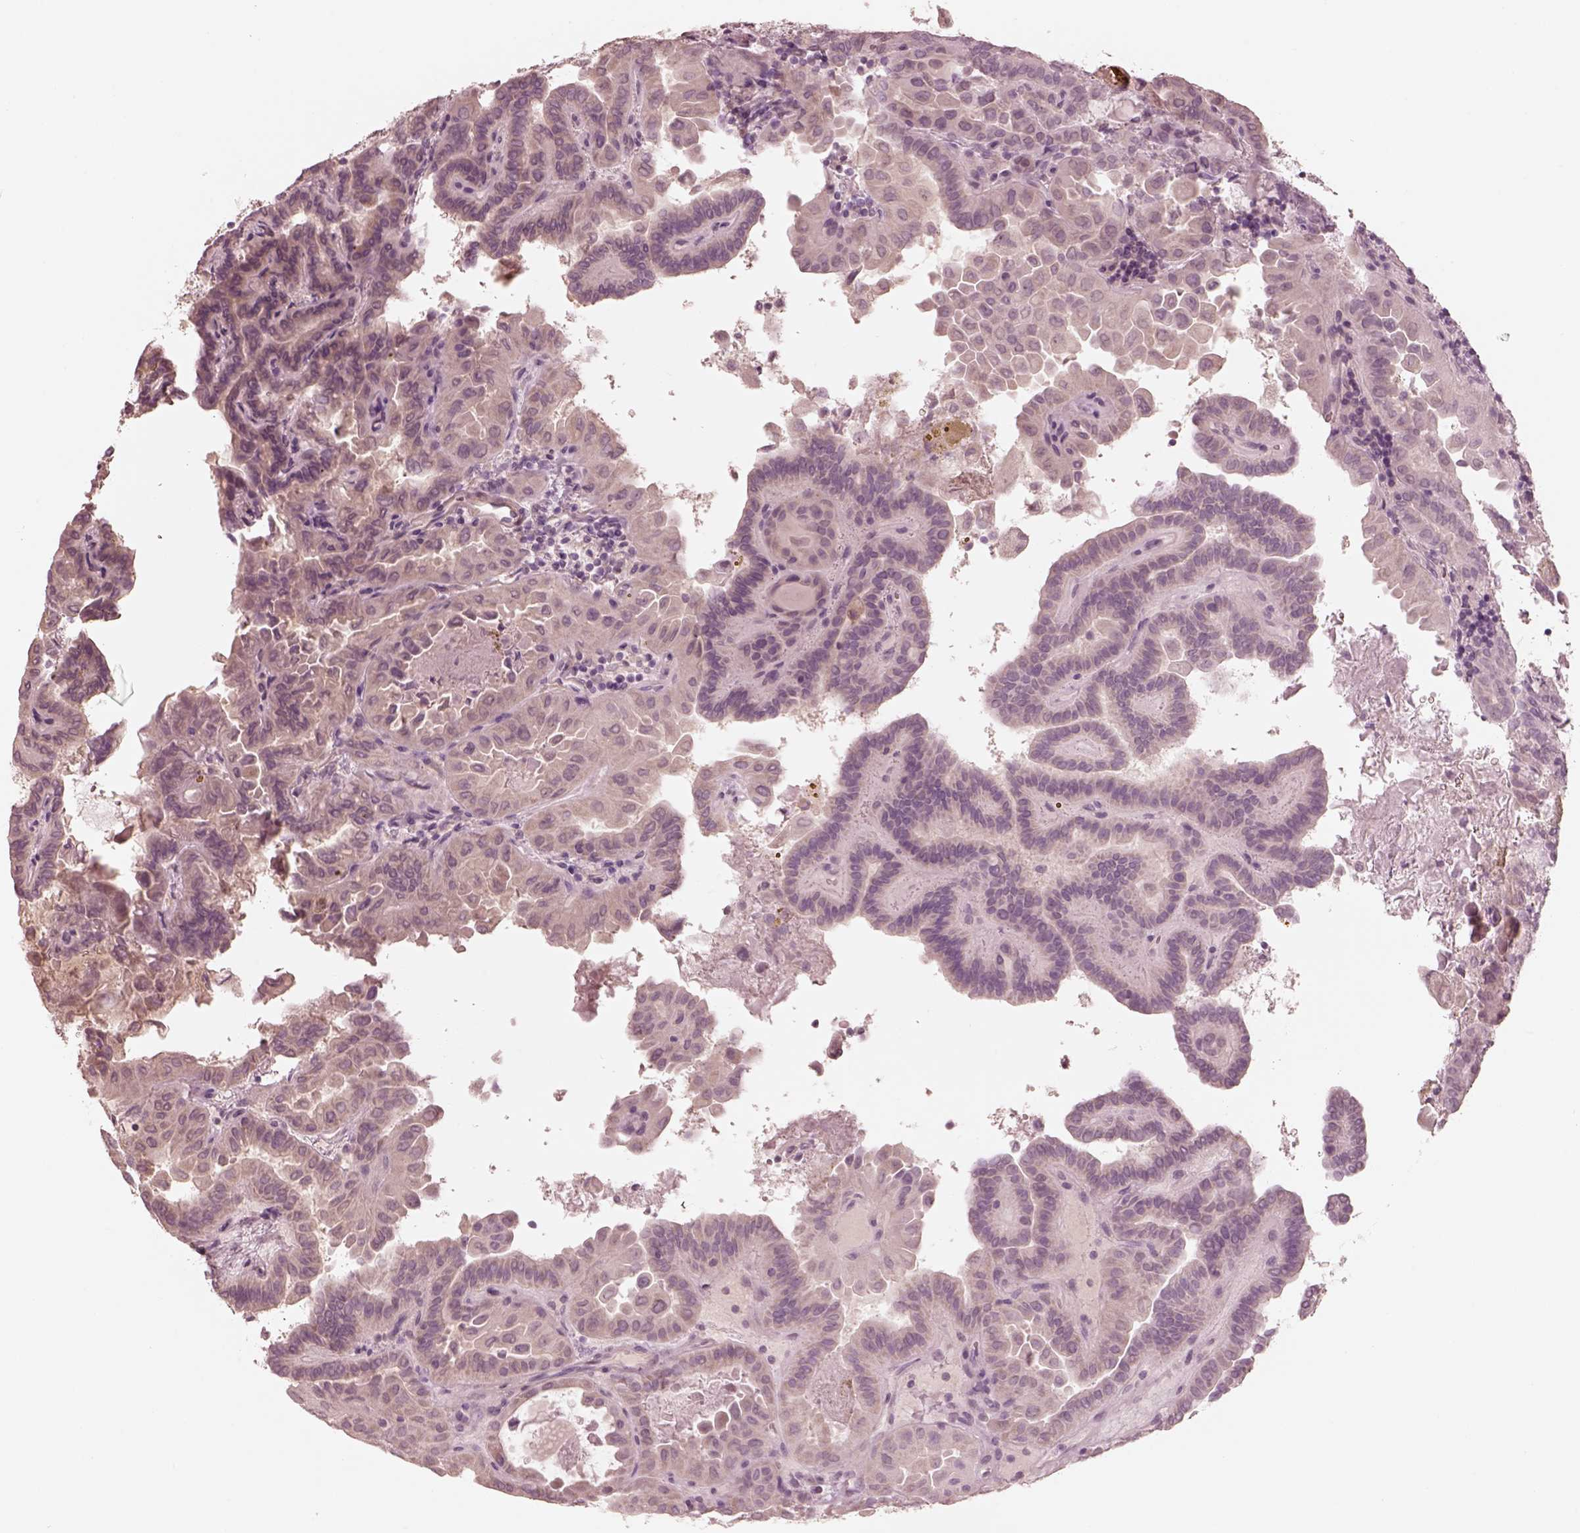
{"staining": {"intensity": "negative", "quantity": "none", "location": "none"}, "tissue": "thyroid cancer", "cell_type": "Tumor cells", "image_type": "cancer", "snomed": [{"axis": "morphology", "description": "Papillary adenocarcinoma, NOS"}, {"axis": "topography", "description": "Thyroid gland"}], "caption": "There is no significant expression in tumor cells of thyroid cancer. (Immunohistochemistry, brightfield microscopy, high magnification).", "gene": "DNAAF9", "patient": {"sex": "female", "age": 46}}